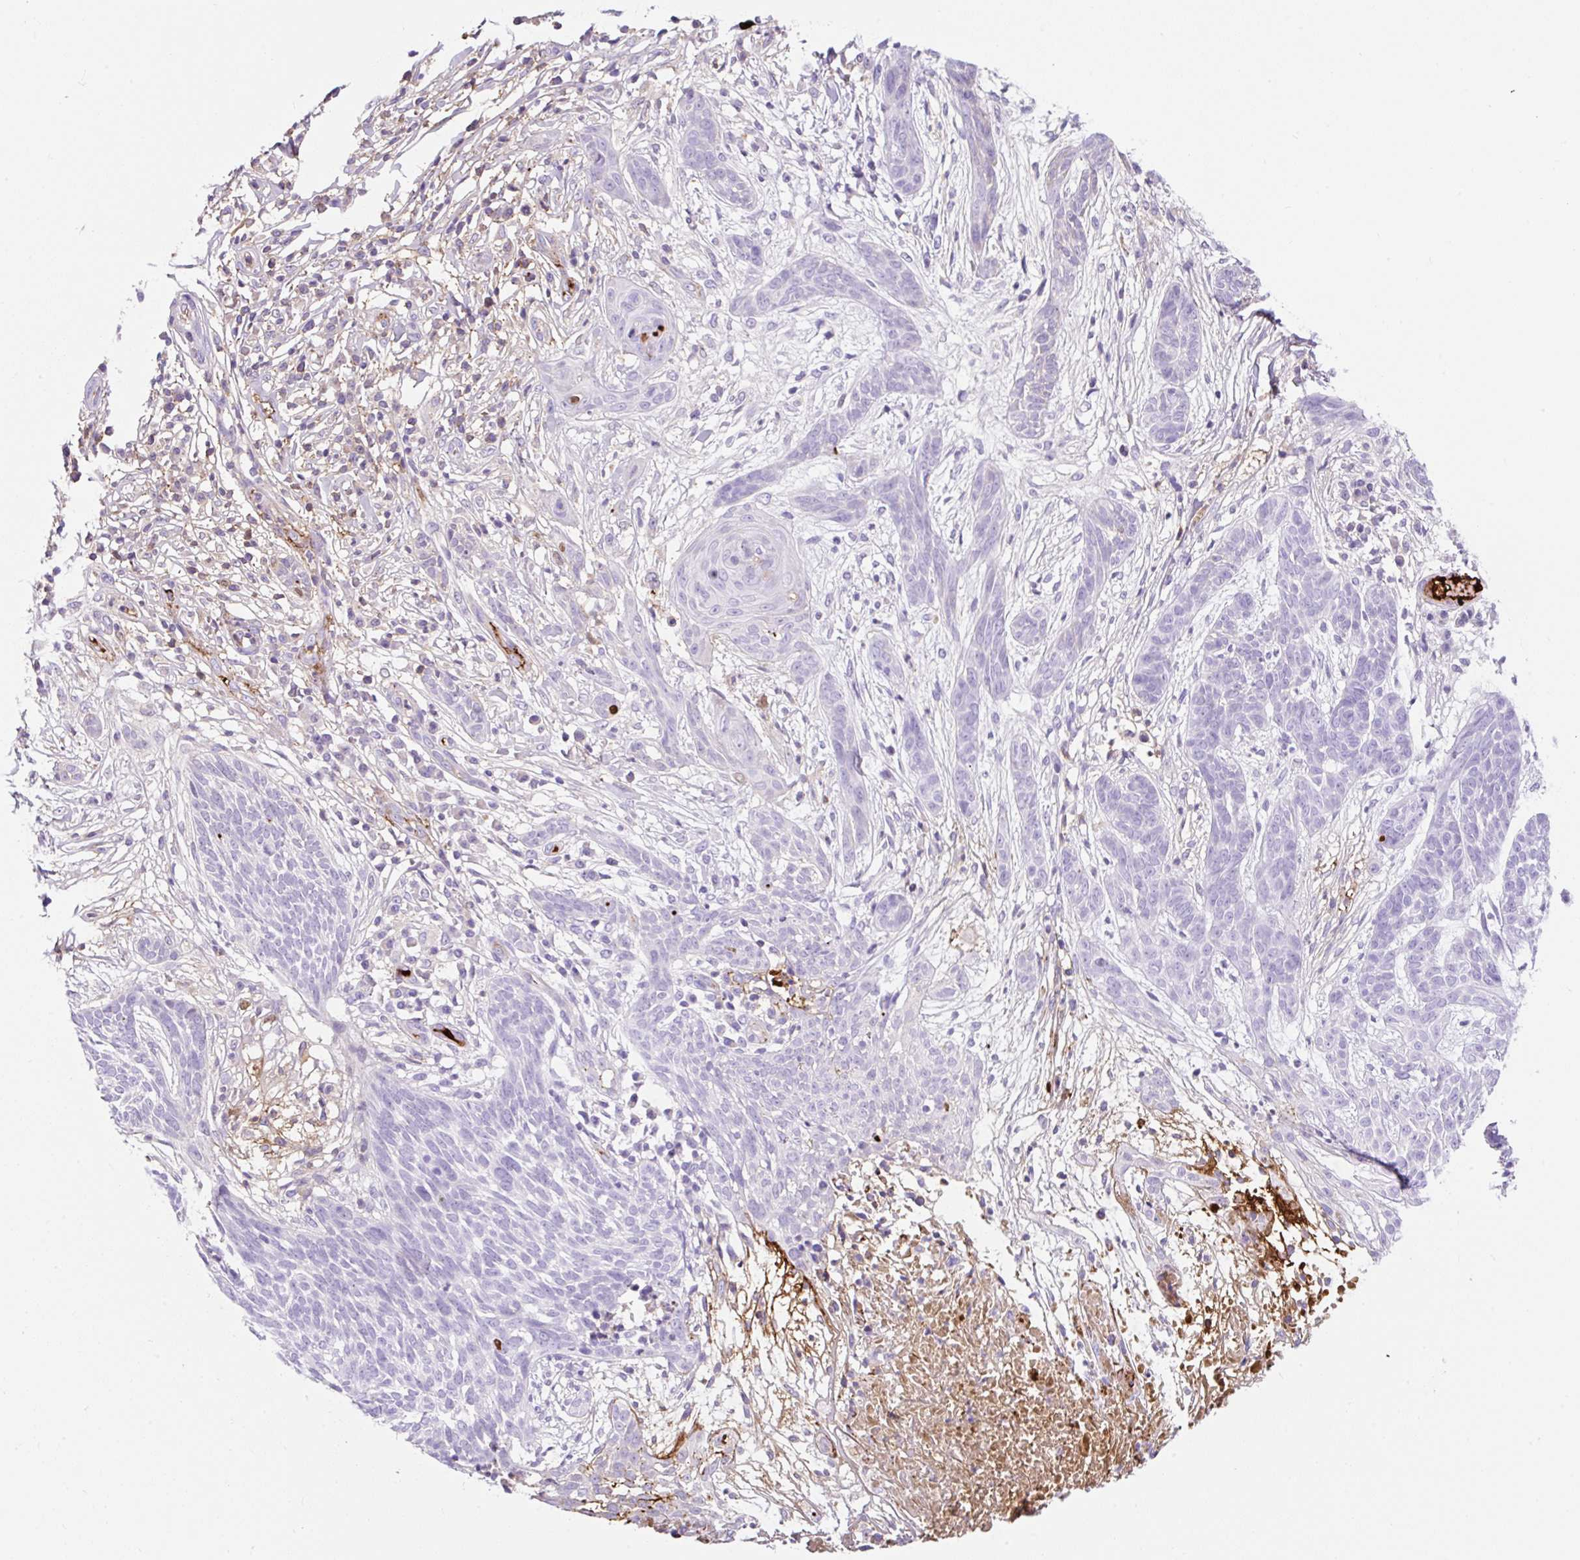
{"staining": {"intensity": "negative", "quantity": "none", "location": "none"}, "tissue": "skin cancer", "cell_type": "Tumor cells", "image_type": "cancer", "snomed": [{"axis": "morphology", "description": "Basal cell carcinoma"}, {"axis": "topography", "description": "Skin"}, {"axis": "topography", "description": "Skin, foot"}], "caption": "Skin cancer stained for a protein using immunohistochemistry displays no expression tumor cells.", "gene": "APOC4-APOC2", "patient": {"sex": "female", "age": 86}}